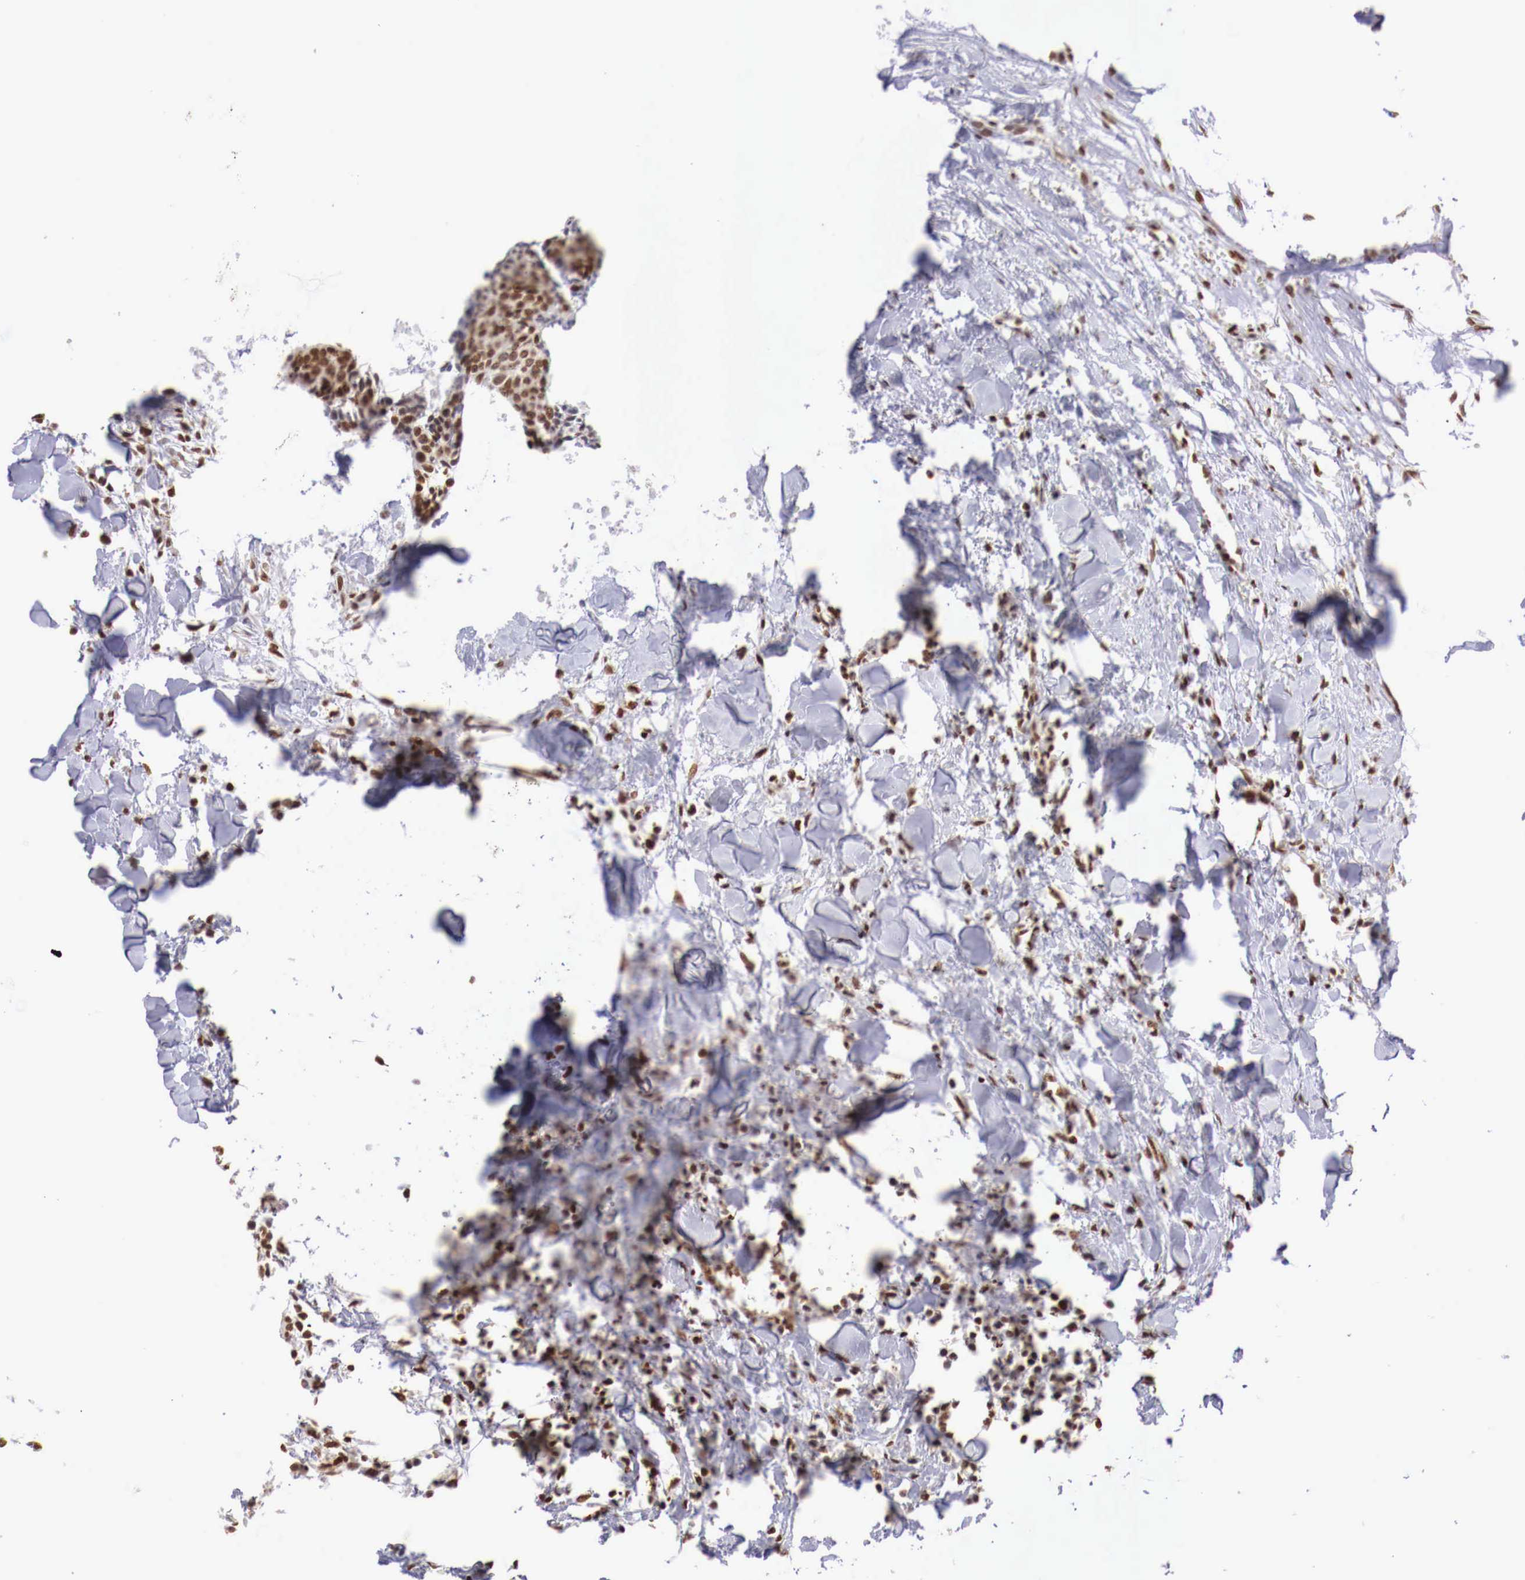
{"staining": {"intensity": "strong", "quantity": ">75%", "location": "nuclear"}, "tissue": "head and neck cancer", "cell_type": "Tumor cells", "image_type": "cancer", "snomed": [{"axis": "morphology", "description": "Squamous cell carcinoma, NOS"}, {"axis": "topography", "description": "Salivary gland"}, {"axis": "topography", "description": "Head-Neck"}], "caption": "Immunohistochemical staining of head and neck cancer (squamous cell carcinoma) reveals high levels of strong nuclear expression in approximately >75% of tumor cells.", "gene": "MAX", "patient": {"sex": "male", "age": 70}}